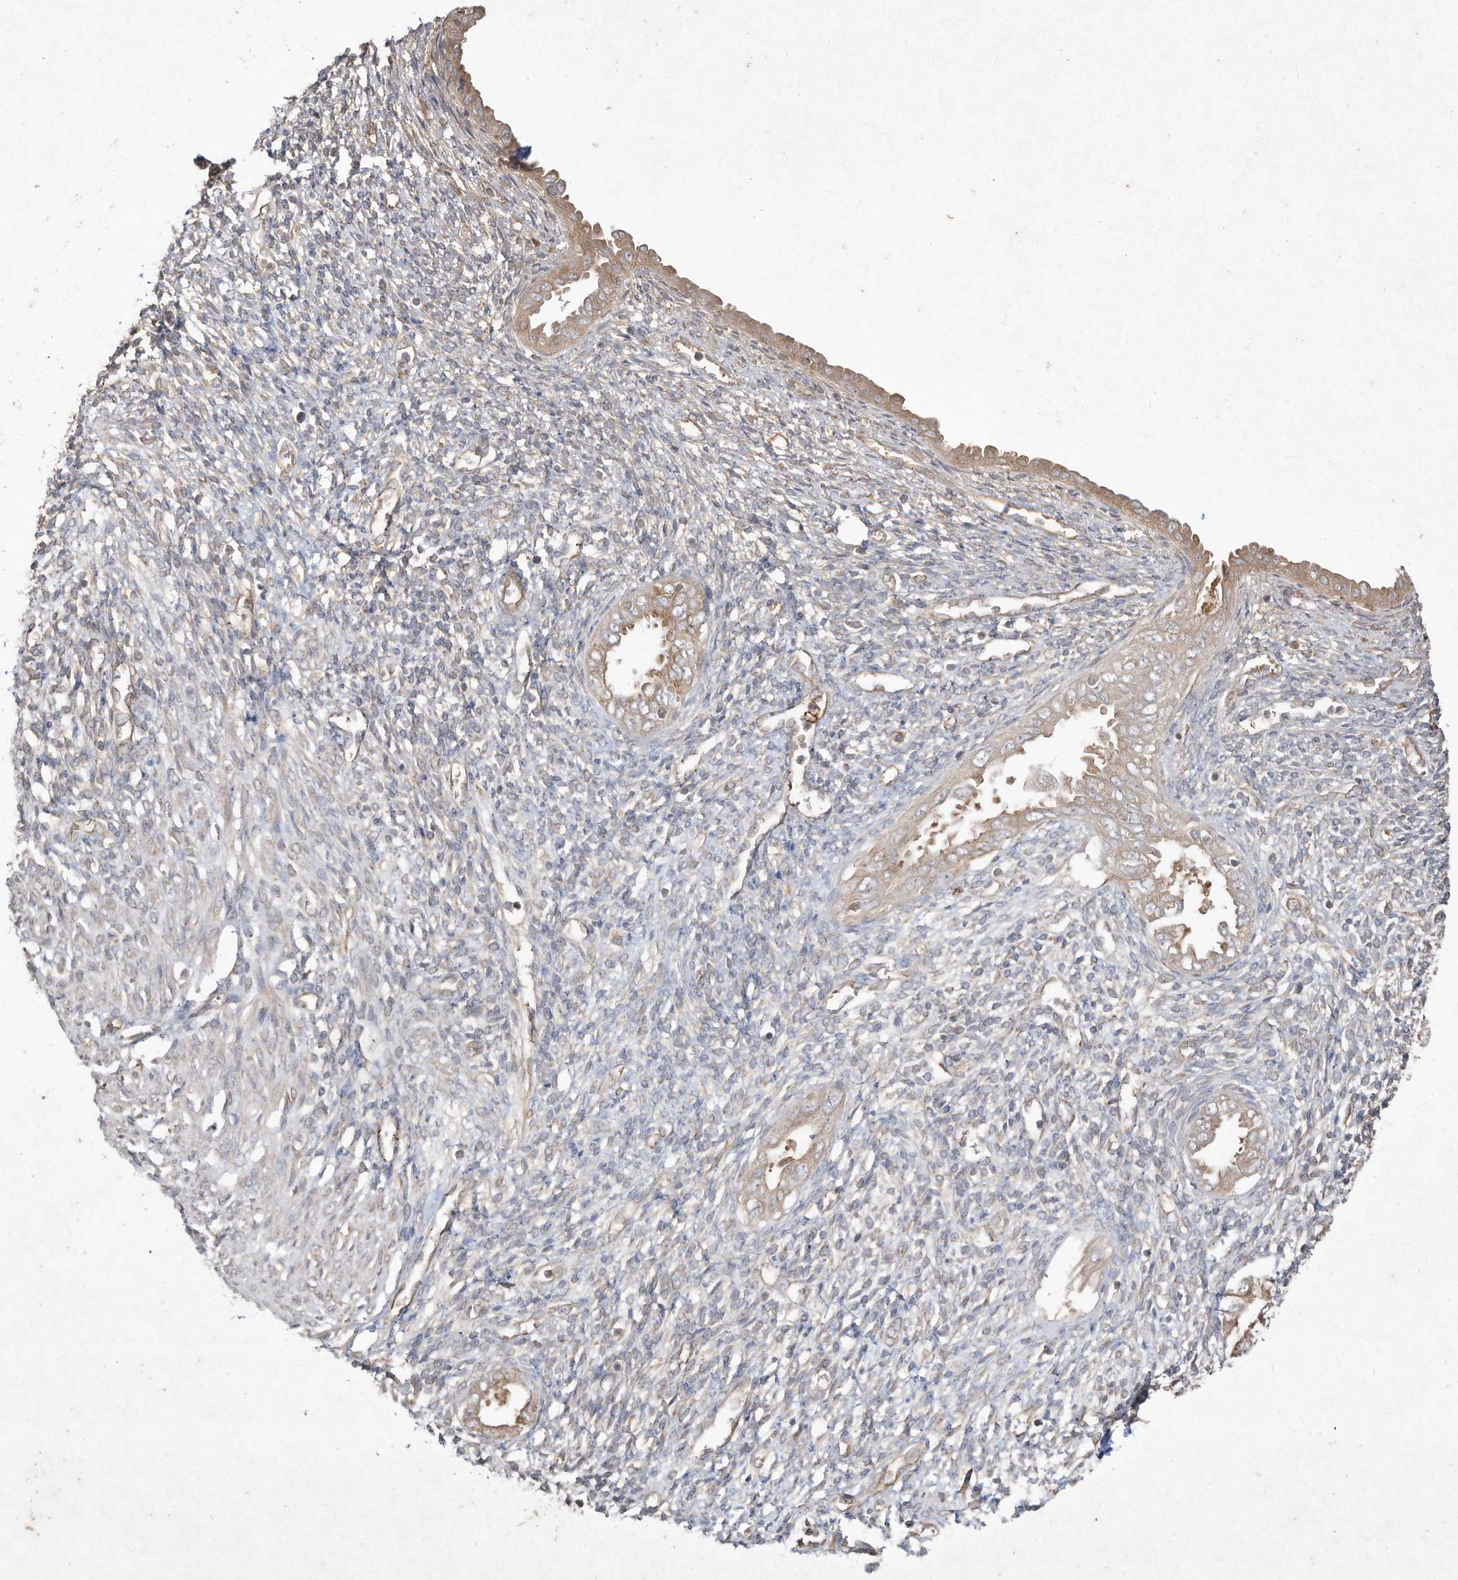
{"staining": {"intensity": "weak", "quantity": "25%-75%", "location": "cytoplasmic/membranous"}, "tissue": "endometrium", "cell_type": "Cells in endometrial stroma", "image_type": "normal", "snomed": [{"axis": "morphology", "description": "Normal tissue, NOS"}, {"axis": "topography", "description": "Endometrium"}], "caption": "High-power microscopy captured an immunohistochemistry (IHC) micrograph of normal endometrium, revealing weak cytoplasmic/membranous positivity in about 25%-75% of cells in endometrial stroma.", "gene": "DYNC1I2", "patient": {"sex": "female", "age": 66}}